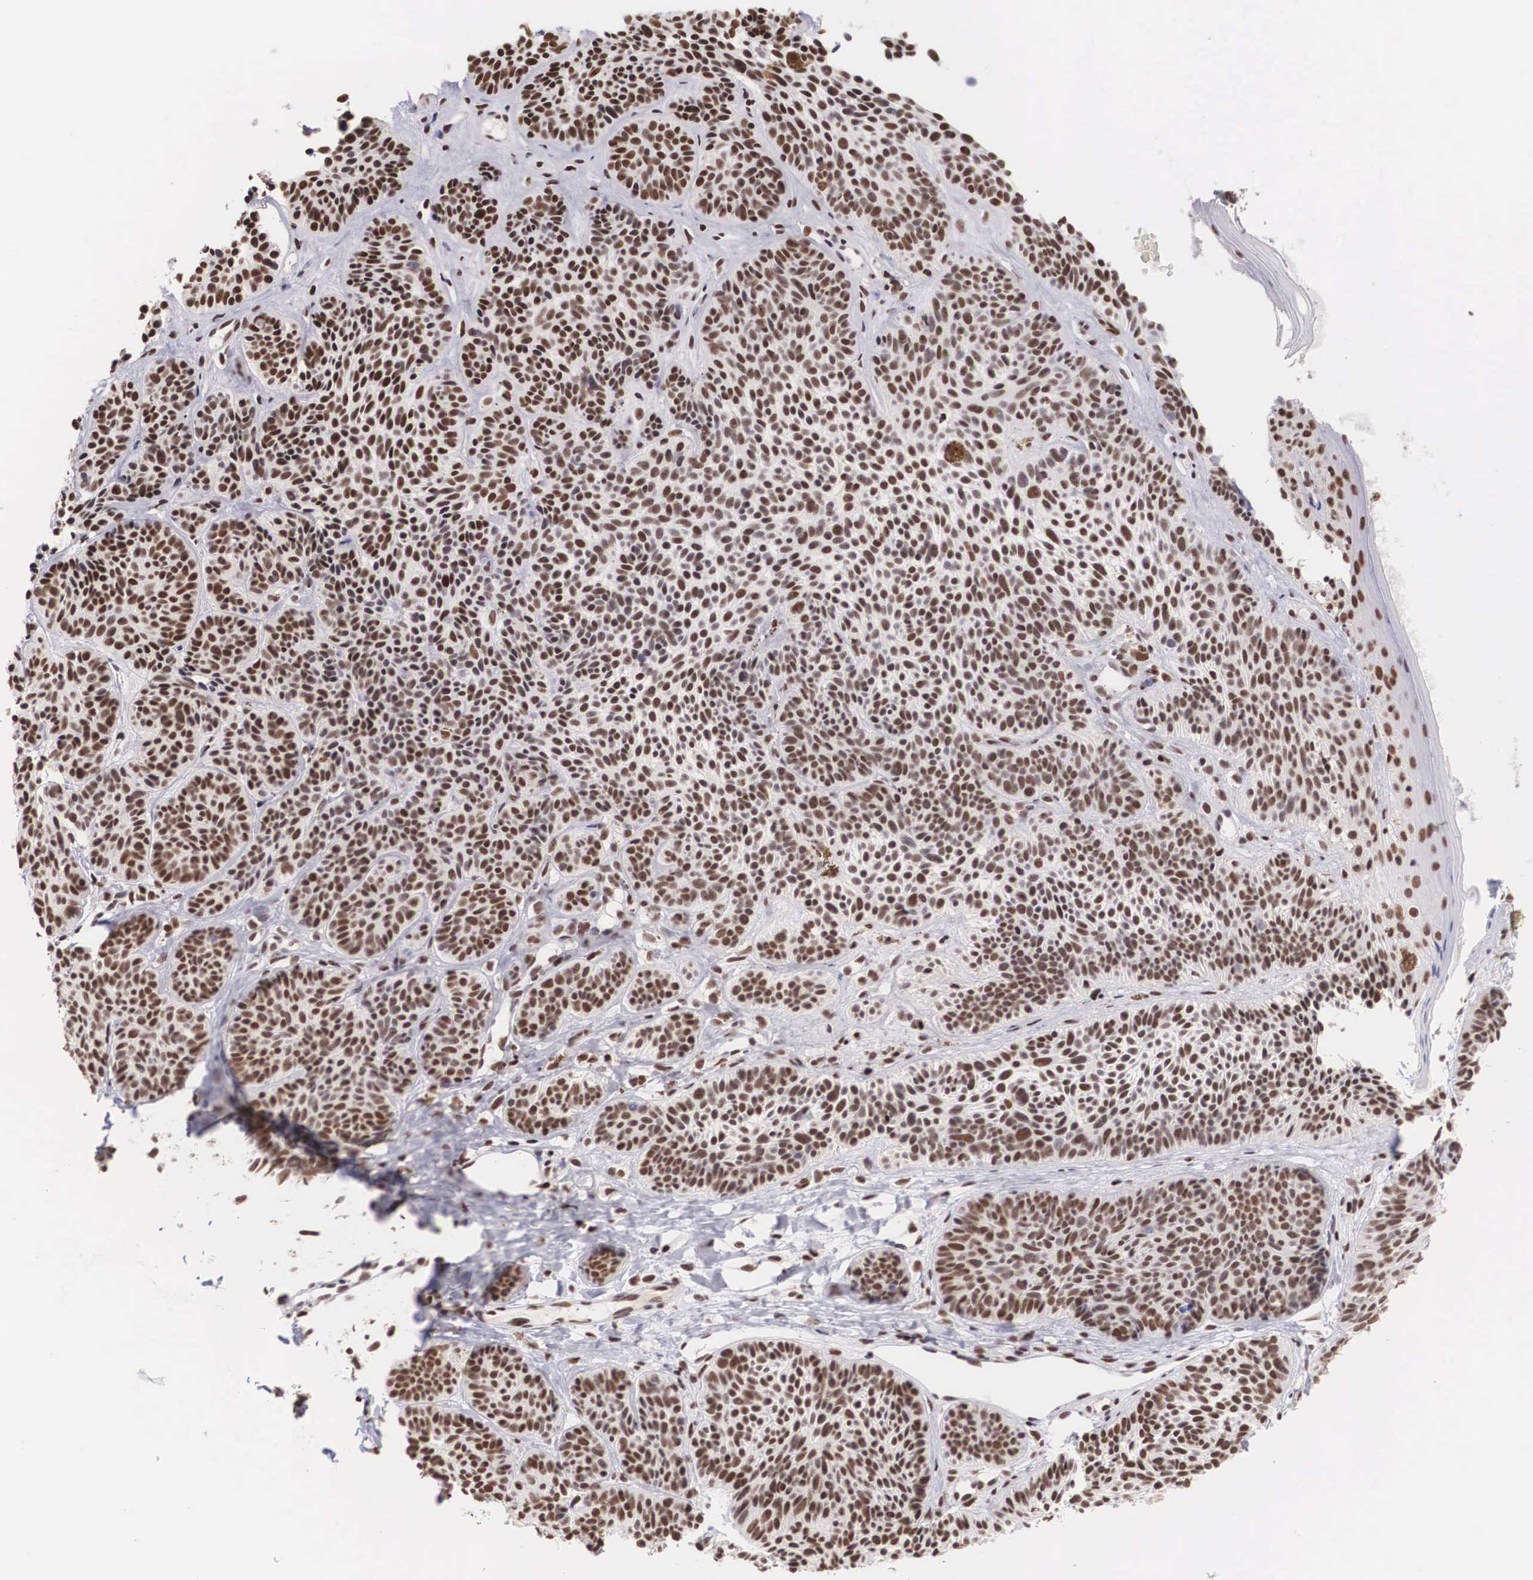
{"staining": {"intensity": "moderate", "quantity": ">75%", "location": "nuclear"}, "tissue": "skin cancer", "cell_type": "Tumor cells", "image_type": "cancer", "snomed": [{"axis": "morphology", "description": "Basal cell carcinoma"}, {"axis": "topography", "description": "Skin"}], "caption": "Skin cancer stained for a protein shows moderate nuclear positivity in tumor cells.", "gene": "HTATSF1", "patient": {"sex": "female", "age": 62}}